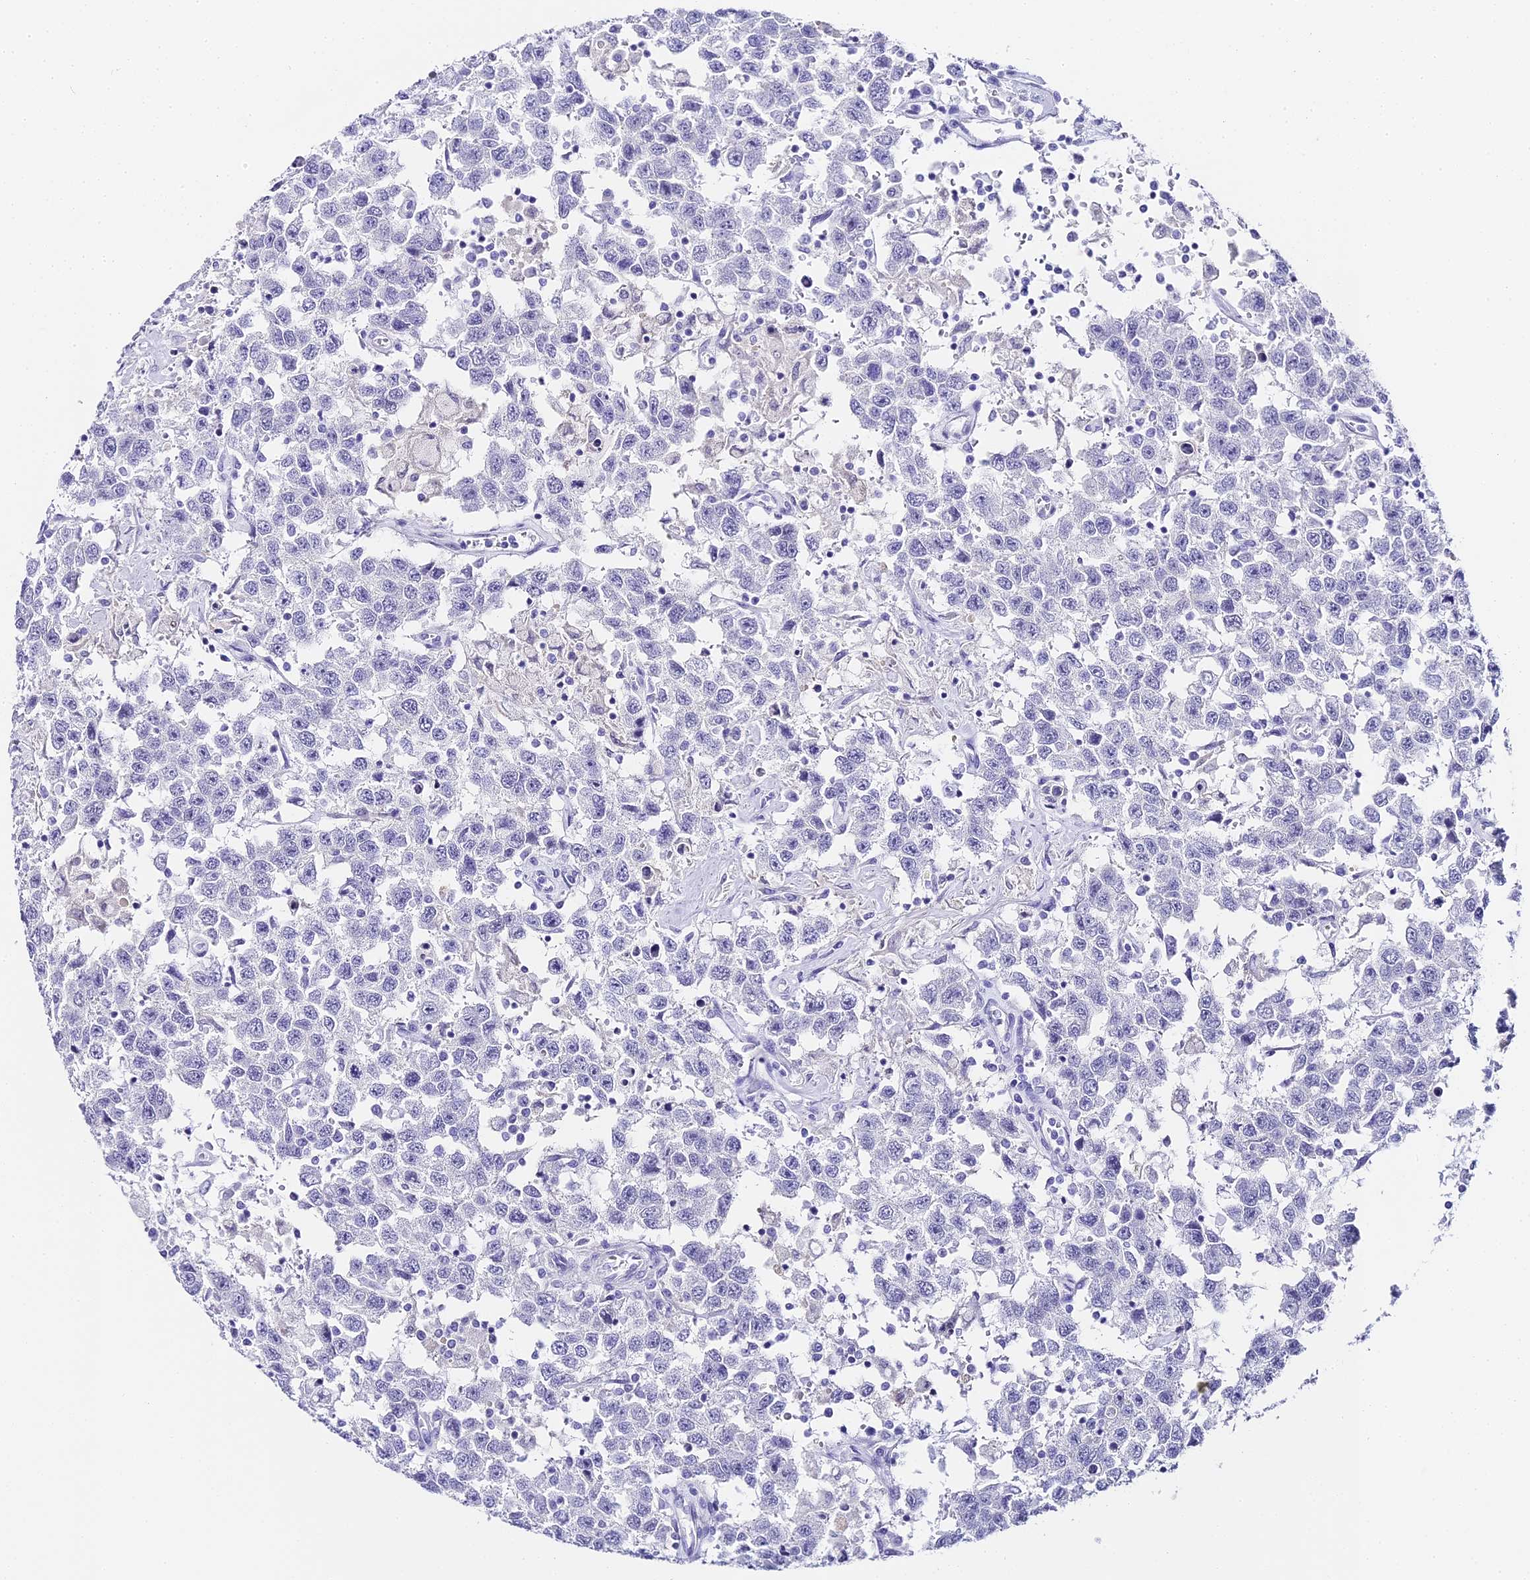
{"staining": {"intensity": "negative", "quantity": "none", "location": "none"}, "tissue": "testis cancer", "cell_type": "Tumor cells", "image_type": "cancer", "snomed": [{"axis": "morphology", "description": "Seminoma, NOS"}, {"axis": "topography", "description": "Testis"}], "caption": "This photomicrograph is of testis cancer stained with immunohistochemistry to label a protein in brown with the nuclei are counter-stained blue. There is no positivity in tumor cells. (DAB (3,3'-diaminobenzidine) immunohistochemistry with hematoxylin counter stain).", "gene": "ABHD14A-ACY1", "patient": {"sex": "male", "age": 41}}